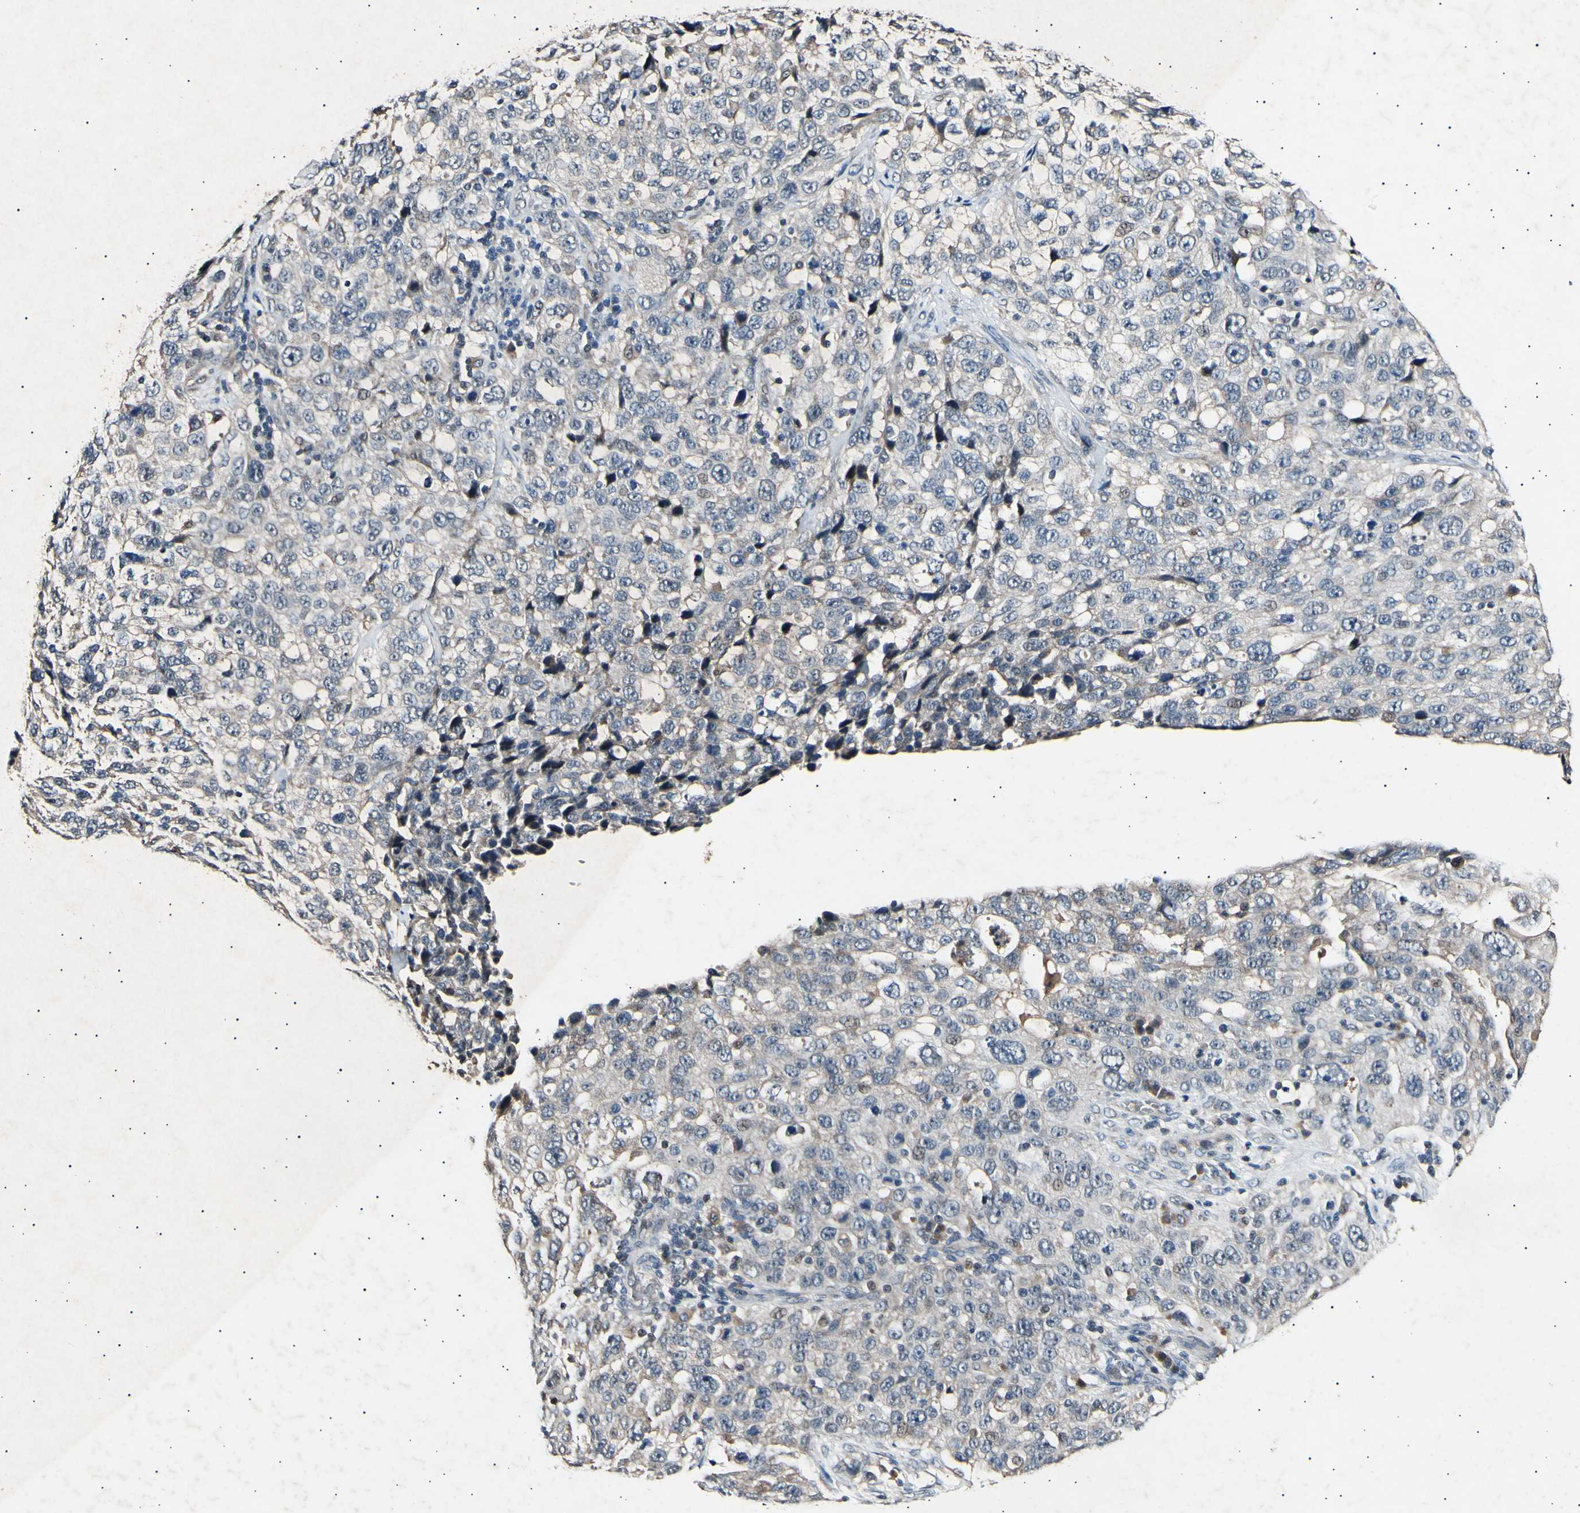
{"staining": {"intensity": "weak", "quantity": "<25%", "location": "cytoplasmic/membranous"}, "tissue": "stomach cancer", "cell_type": "Tumor cells", "image_type": "cancer", "snomed": [{"axis": "morphology", "description": "Normal tissue, NOS"}, {"axis": "morphology", "description": "Adenocarcinoma, NOS"}, {"axis": "topography", "description": "Stomach"}], "caption": "This is an immunohistochemistry image of human adenocarcinoma (stomach). There is no expression in tumor cells.", "gene": "ADCY3", "patient": {"sex": "male", "age": 48}}